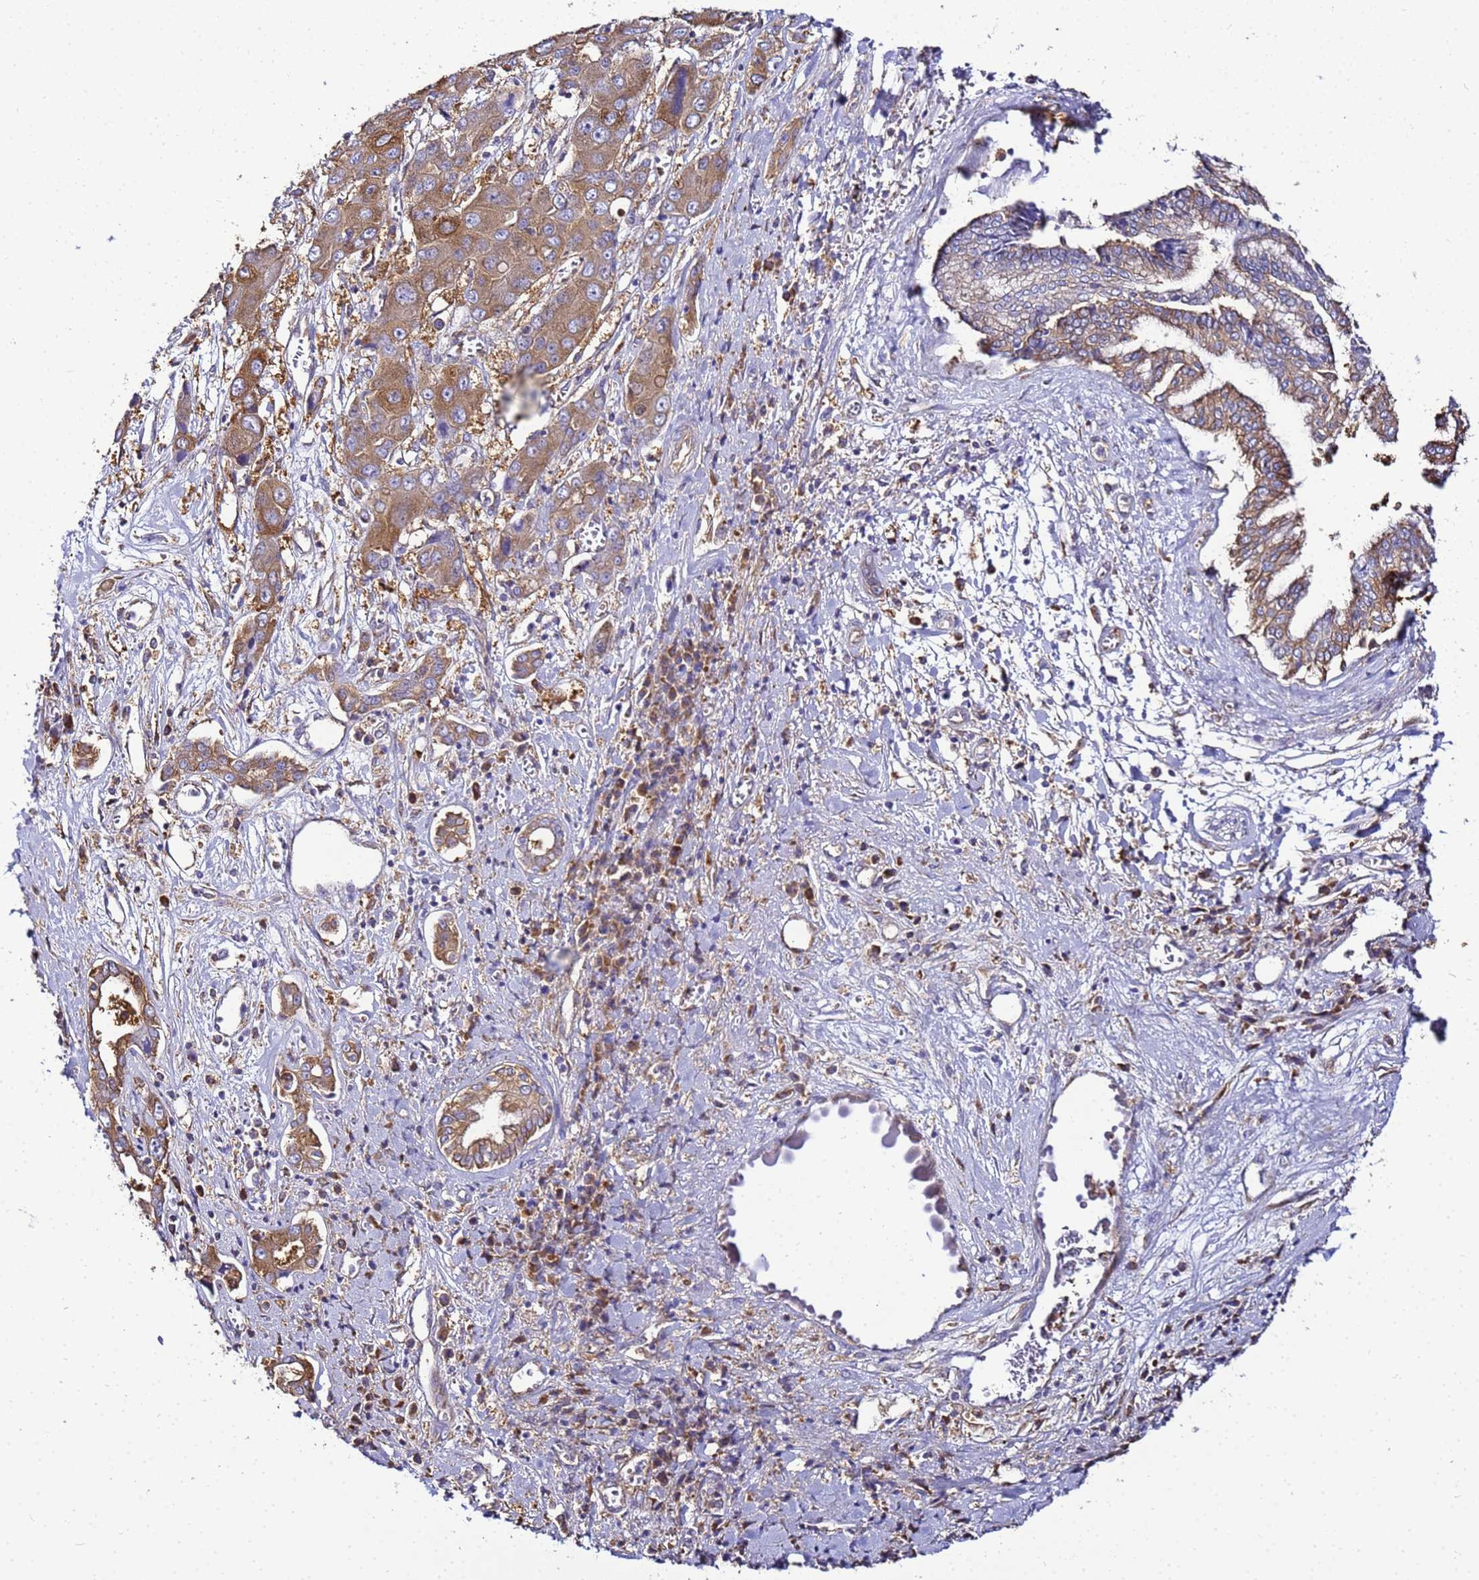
{"staining": {"intensity": "moderate", "quantity": "25%-75%", "location": "cytoplasmic/membranous"}, "tissue": "liver cancer", "cell_type": "Tumor cells", "image_type": "cancer", "snomed": [{"axis": "morphology", "description": "Cholangiocarcinoma"}, {"axis": "topography", "description": "Liver"}], "caption": "The micrograph shows staining of liver cancer (cholangiocarcinoma), revealing moderate cytoplasmic/membranous protein positivity (brown color) within tumor cells.", "gene": "NARS1", "patient": {"sex": "male", "age": 67}}